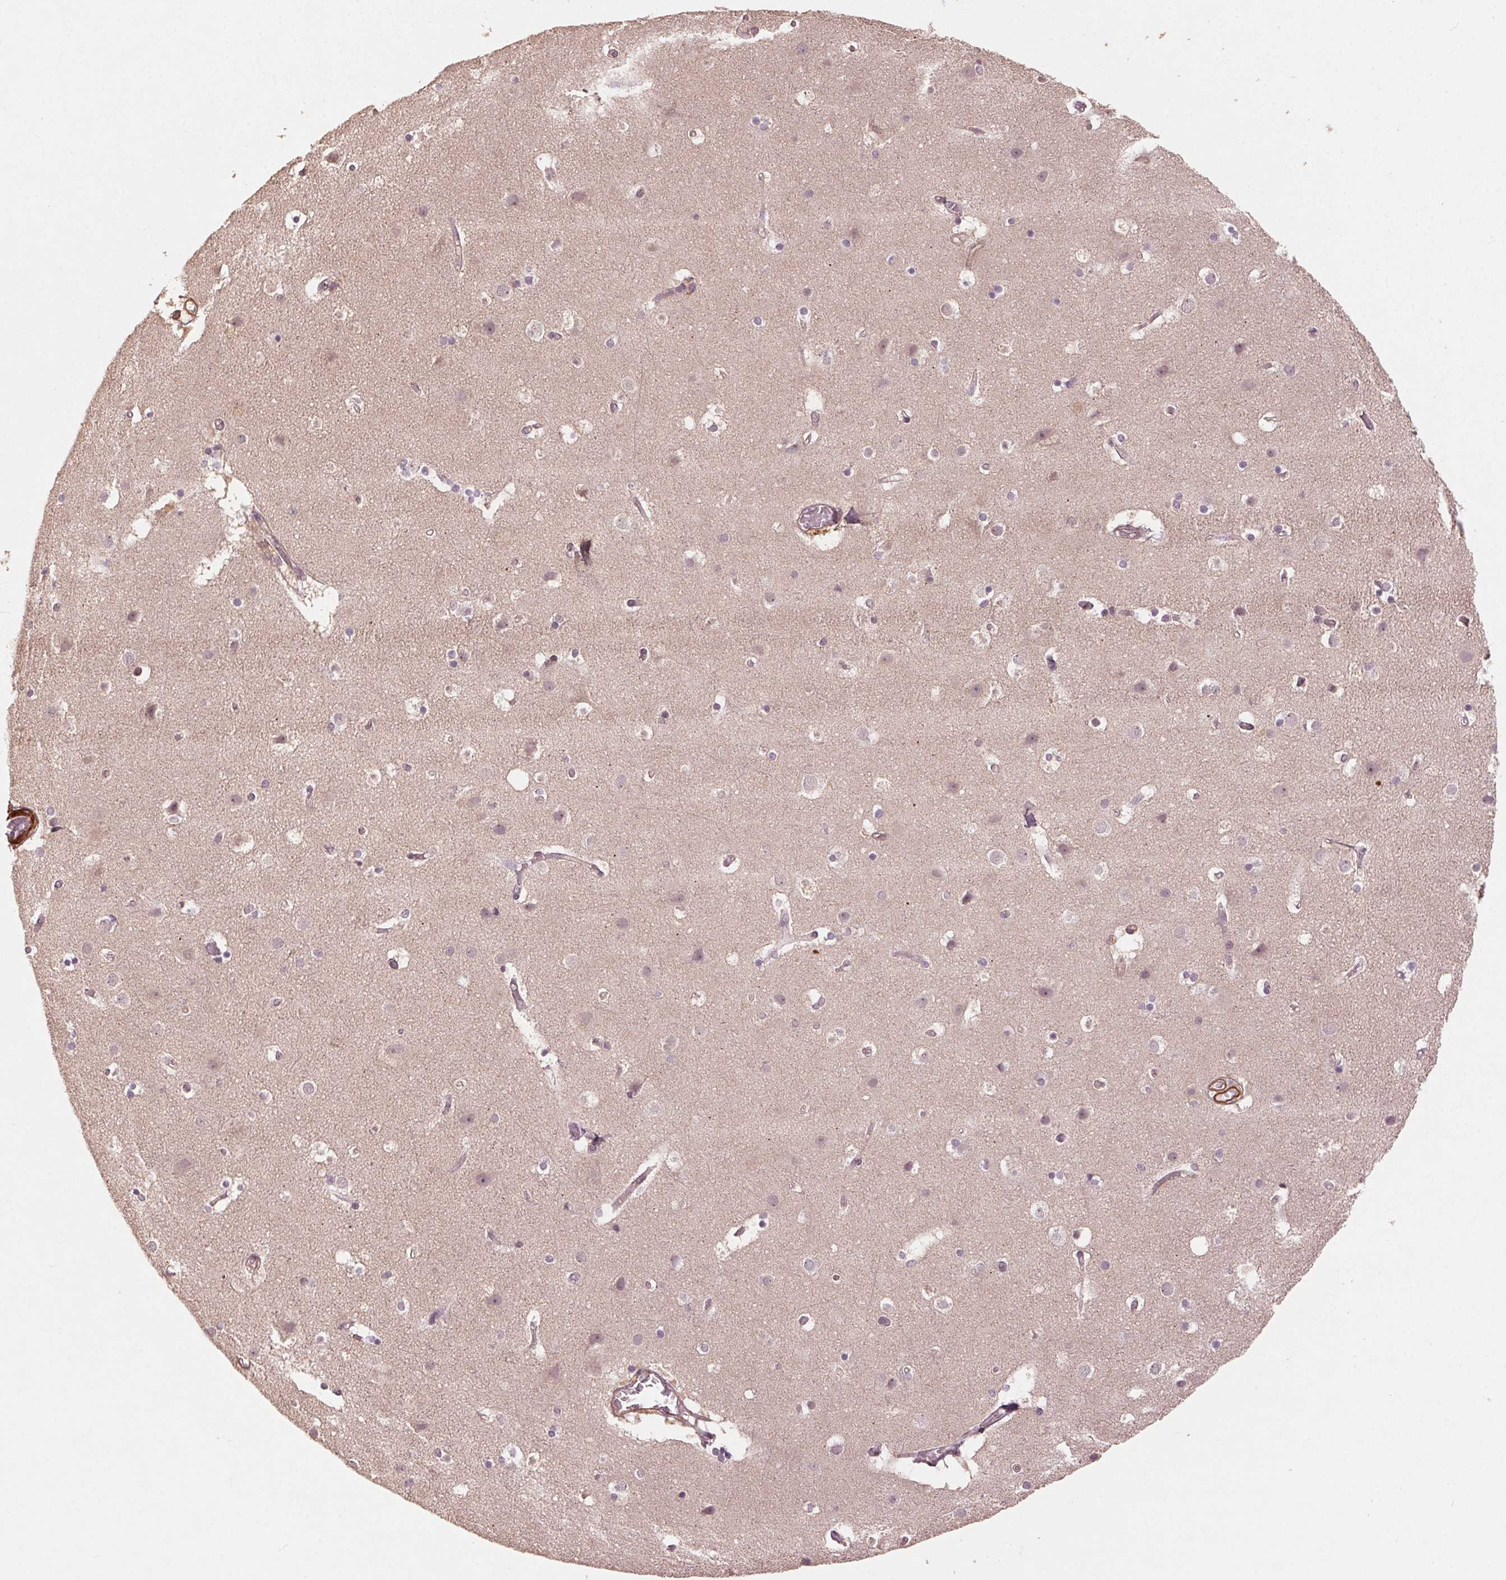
{"staining": {"intensity": "strong", "quantity": "<25%", "location": "cytoplasmic/membranous"}, "tissue": "cerebral cortex", "cell_type": "Endothelial cells", "image_type": "normal", "snomed": [{"axis": "morphology", "description": "Normal tissue, NOS"}, {"axis": "topography", "description": "Cerebral cortex"}], "caption": "Brown immunohistochemical staining in normal human cerebral cortex displays strong cytoplasmic/membranous staining in approximately <25% of endothelial cells. The protein of interest is shown in brown color, while the nuclei are stained blue.", "gene": "SMLR1", "patient": {"sex": "female", "age": 52}}